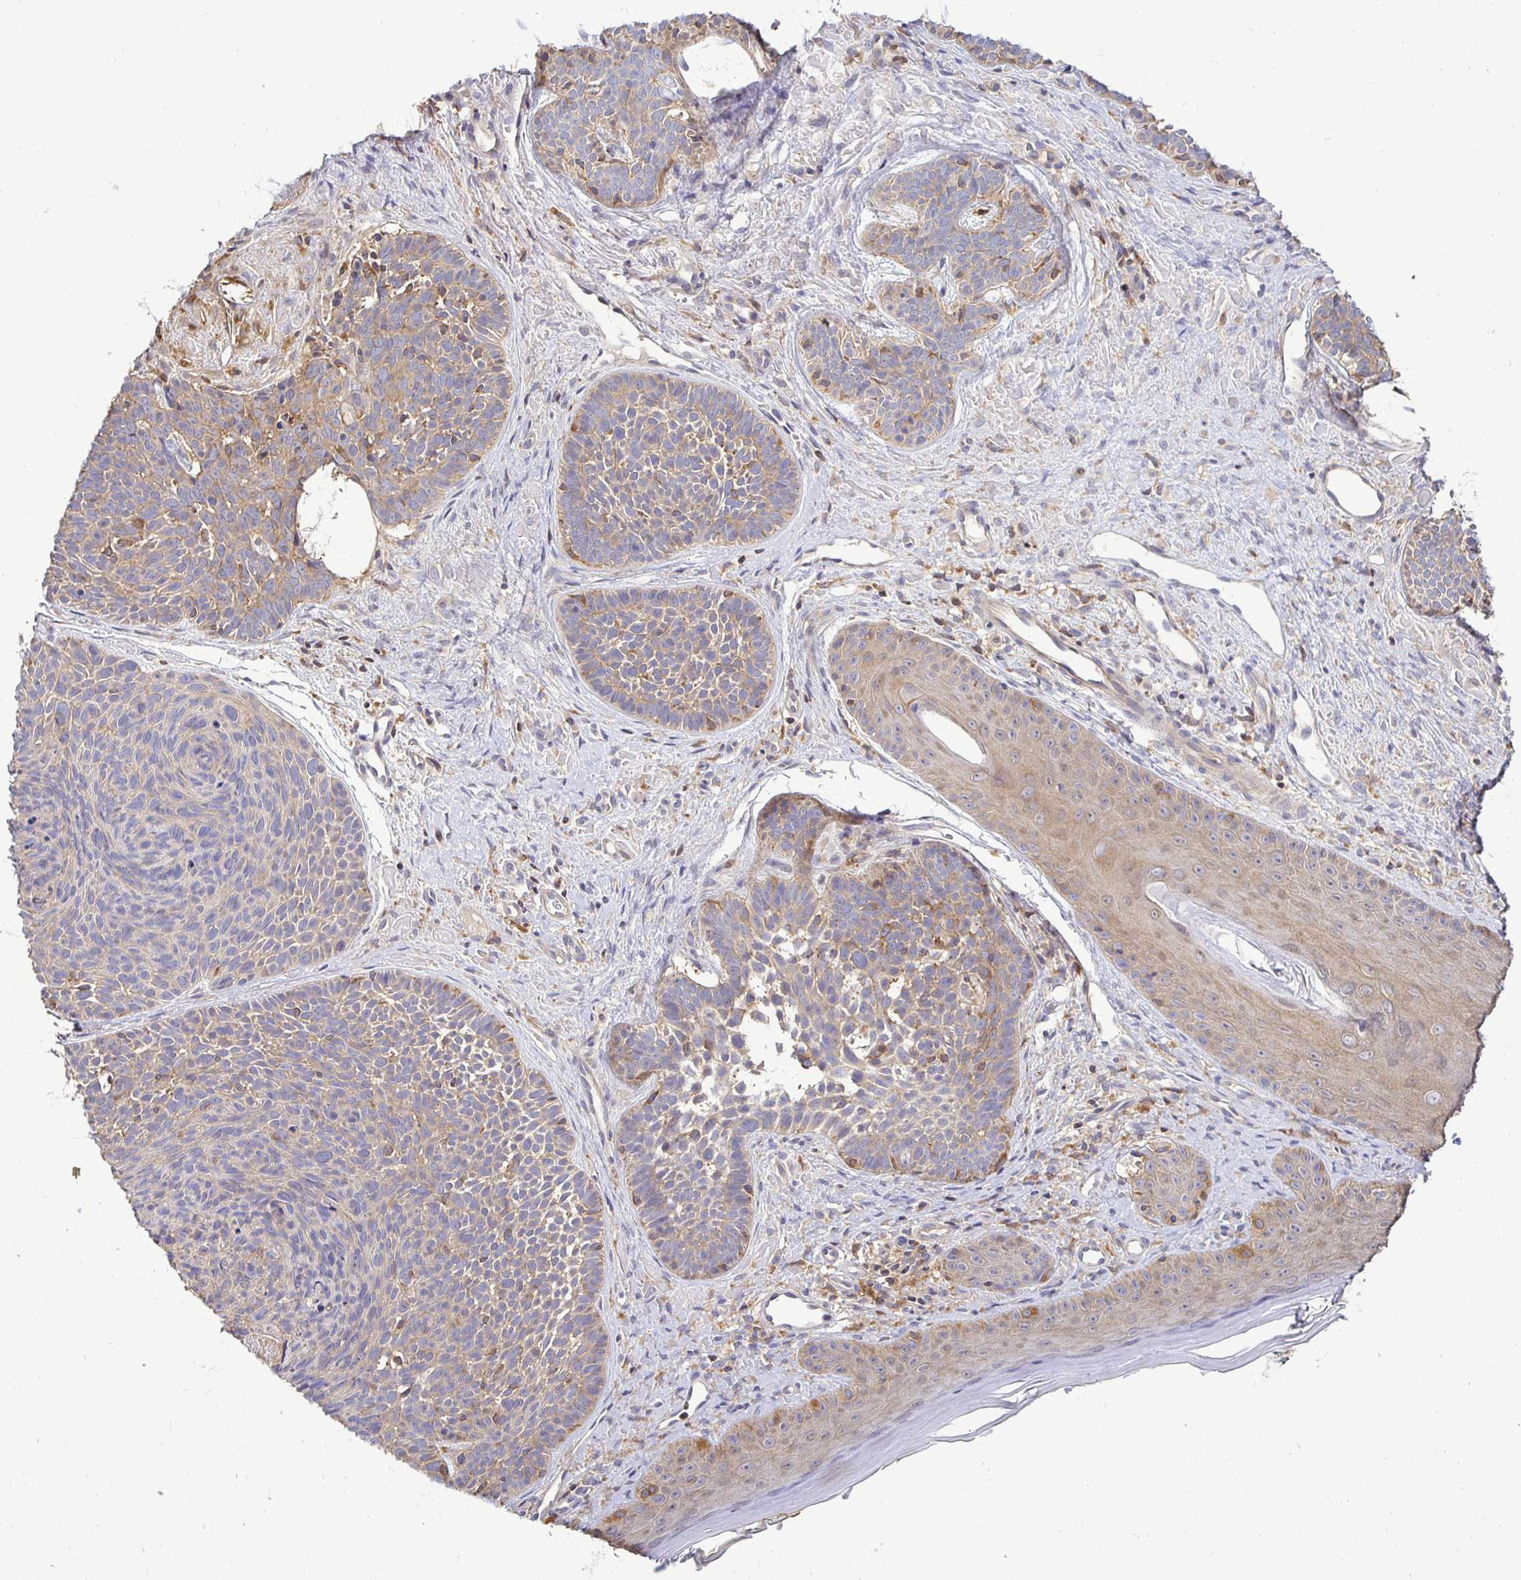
{"staining": {"intensity": "weak", "quantity": "25%-75%", "location": "cytoplasmic/membranous"}, "tissue": "skin cancer", "cell_type": "Tumor cells", "image_type": "cancer", "snomed": [{"axis": "morphology", "description": "Basal cell carcinoma"}, {"axis": "topography", "description": "Skin"}], "caption": "IHC micrograph of neoplastic tissue: skin cancer stained using IHC exhibits low levels of weak protein expression localized specifically in the cytoplasmic/membranous of tumor cells, appearing as a cytoplasmic/membranous brown color.", "gene": "ATP6V1F", "patient": {"sex": "male", "age": 81}}